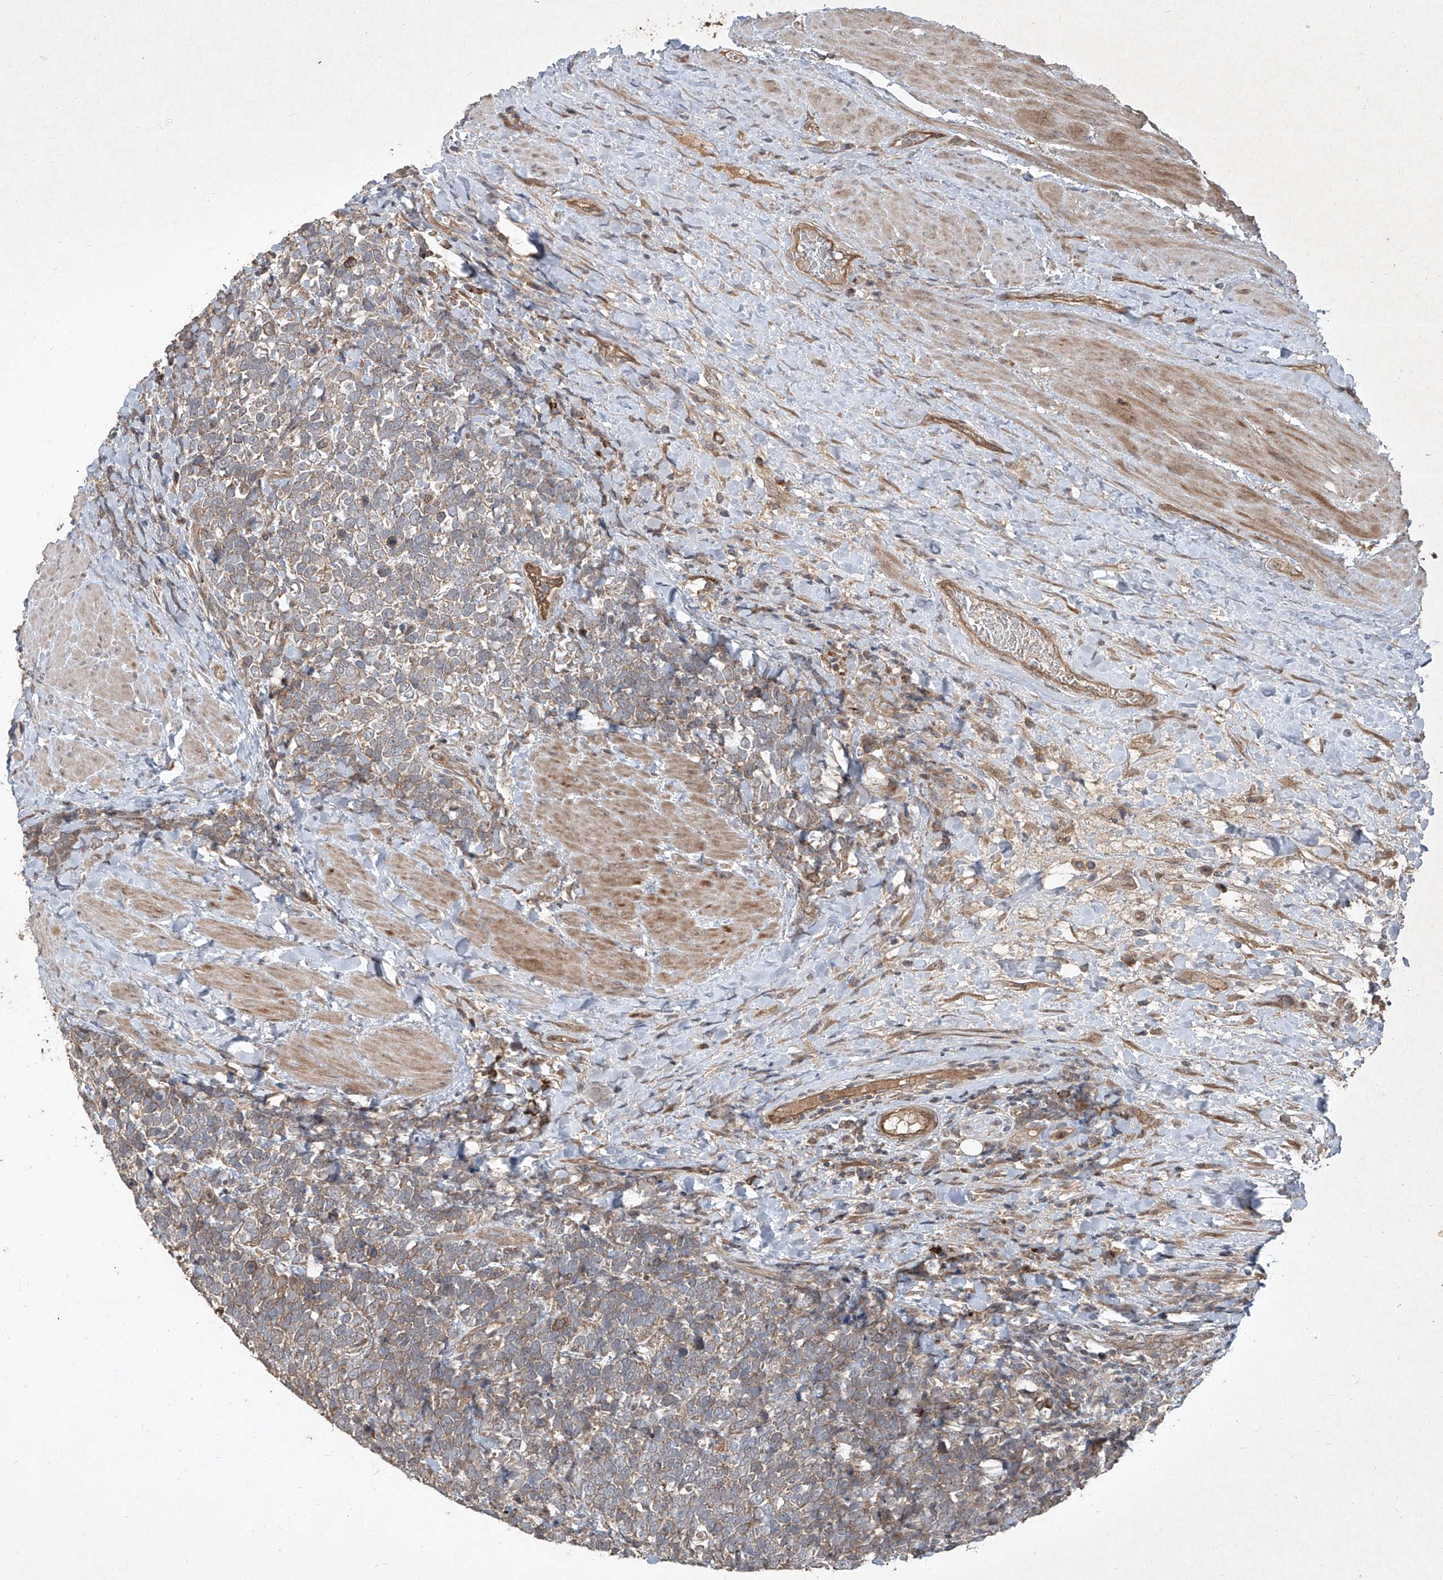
{"staining": {"intensity": "moderate", "quantity": ">75%", "location": "cytoplasmic/membranous"}, "tissue": "urothelial cancer", "cell_type": "Tumor cells", "image_type": "cancer", "snomed": [{"axis": "morphology", "description": "Urothelial carcinoma, High grade"}, {"axis": "topography", "description": "Urinary bladder"}], "caption": "Urothelial cancer stained for a protein (brown) reveals moderate cytoplasmic/membranous positive staining in about >75% of tumor cells.", "gene": "CCN1", "patient": {"sex": "female", "age": 82}}